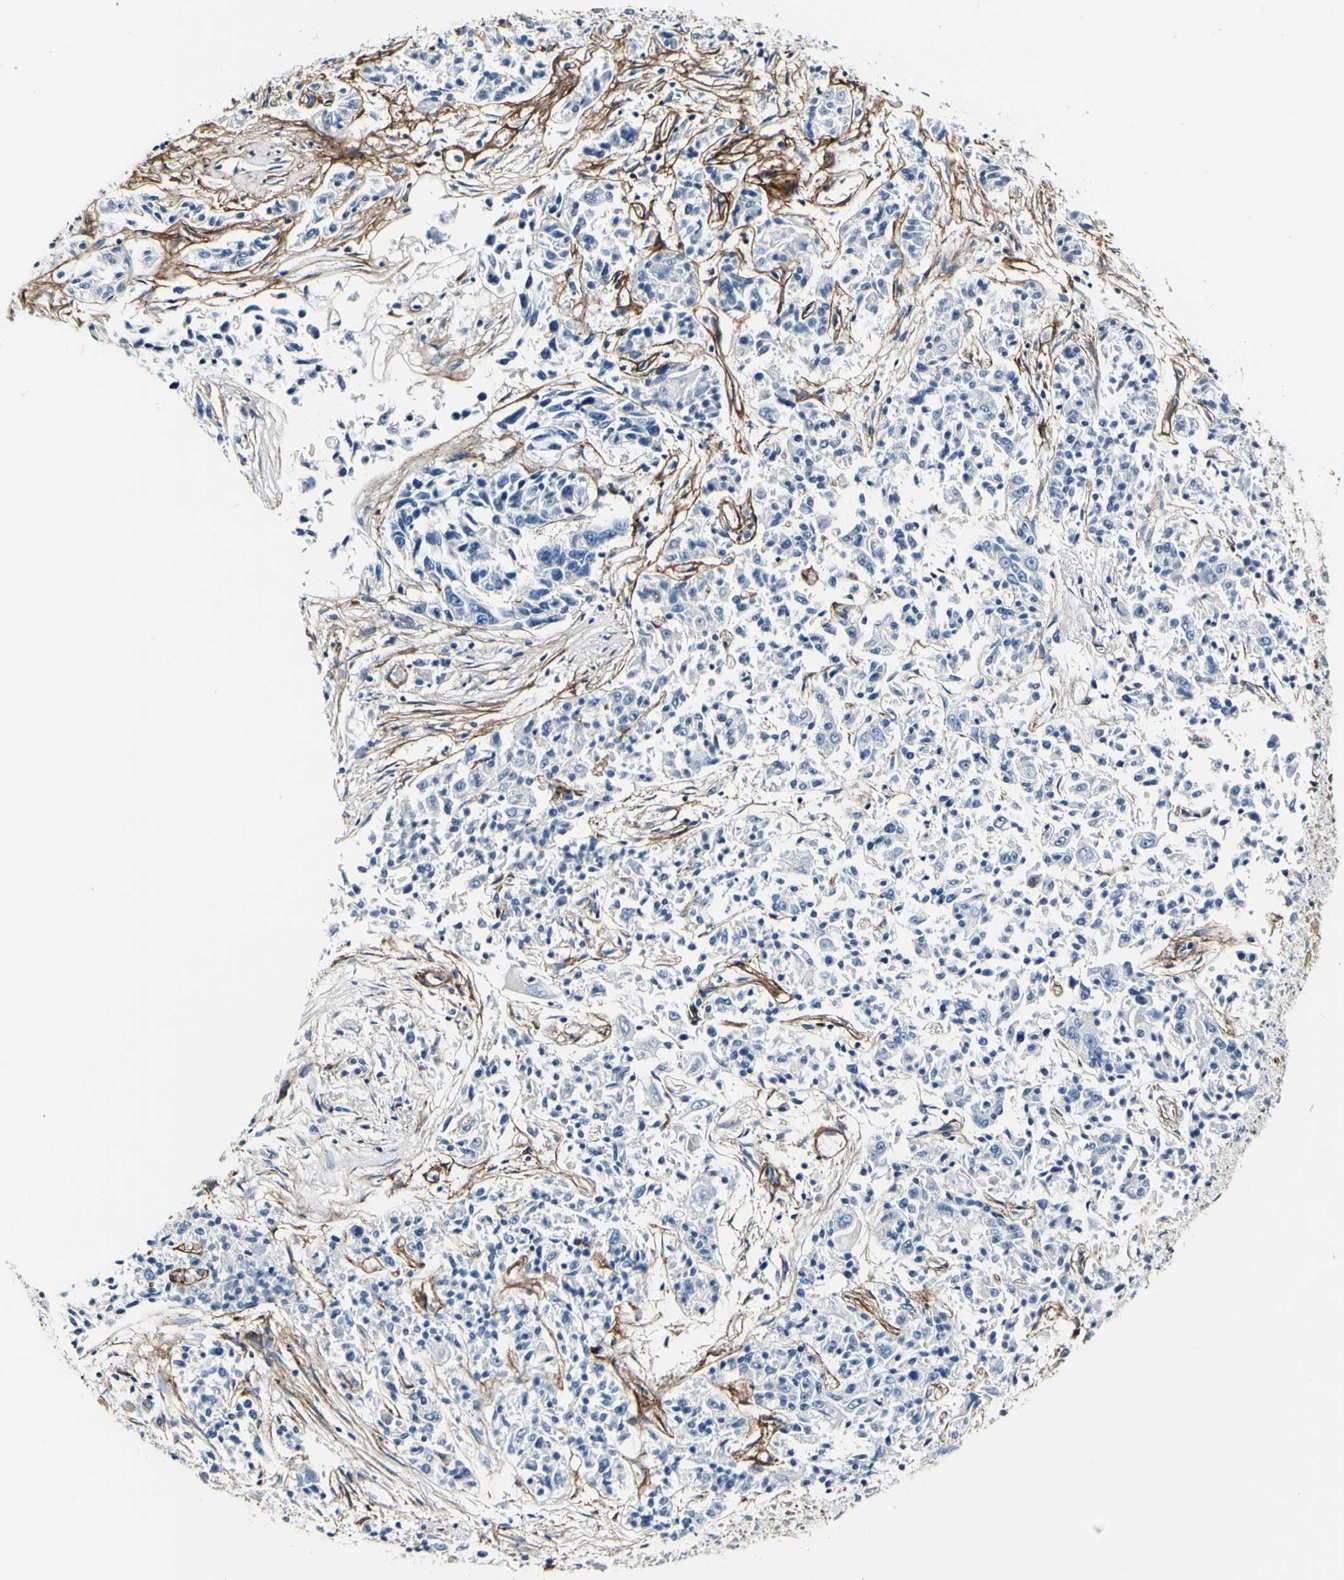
{"staining": {"intensity": "negative", "quantity": "none", "location": "none"}, "tissue": "lung cancer", "cell_type": "Tumor cells", "image_type": "cancer", "snomed": [{"axis": "morphology", "description": "Adenocarcinoma, NOS"}, {"axis": "topography", "description": "Lung"}], "caption": "Micrograph shows no protein staining in tumor cells of adenocarcinoma (lung) tissue.", "gene": "COL6A3", "patient": {"sex": "male", "age": 84}}